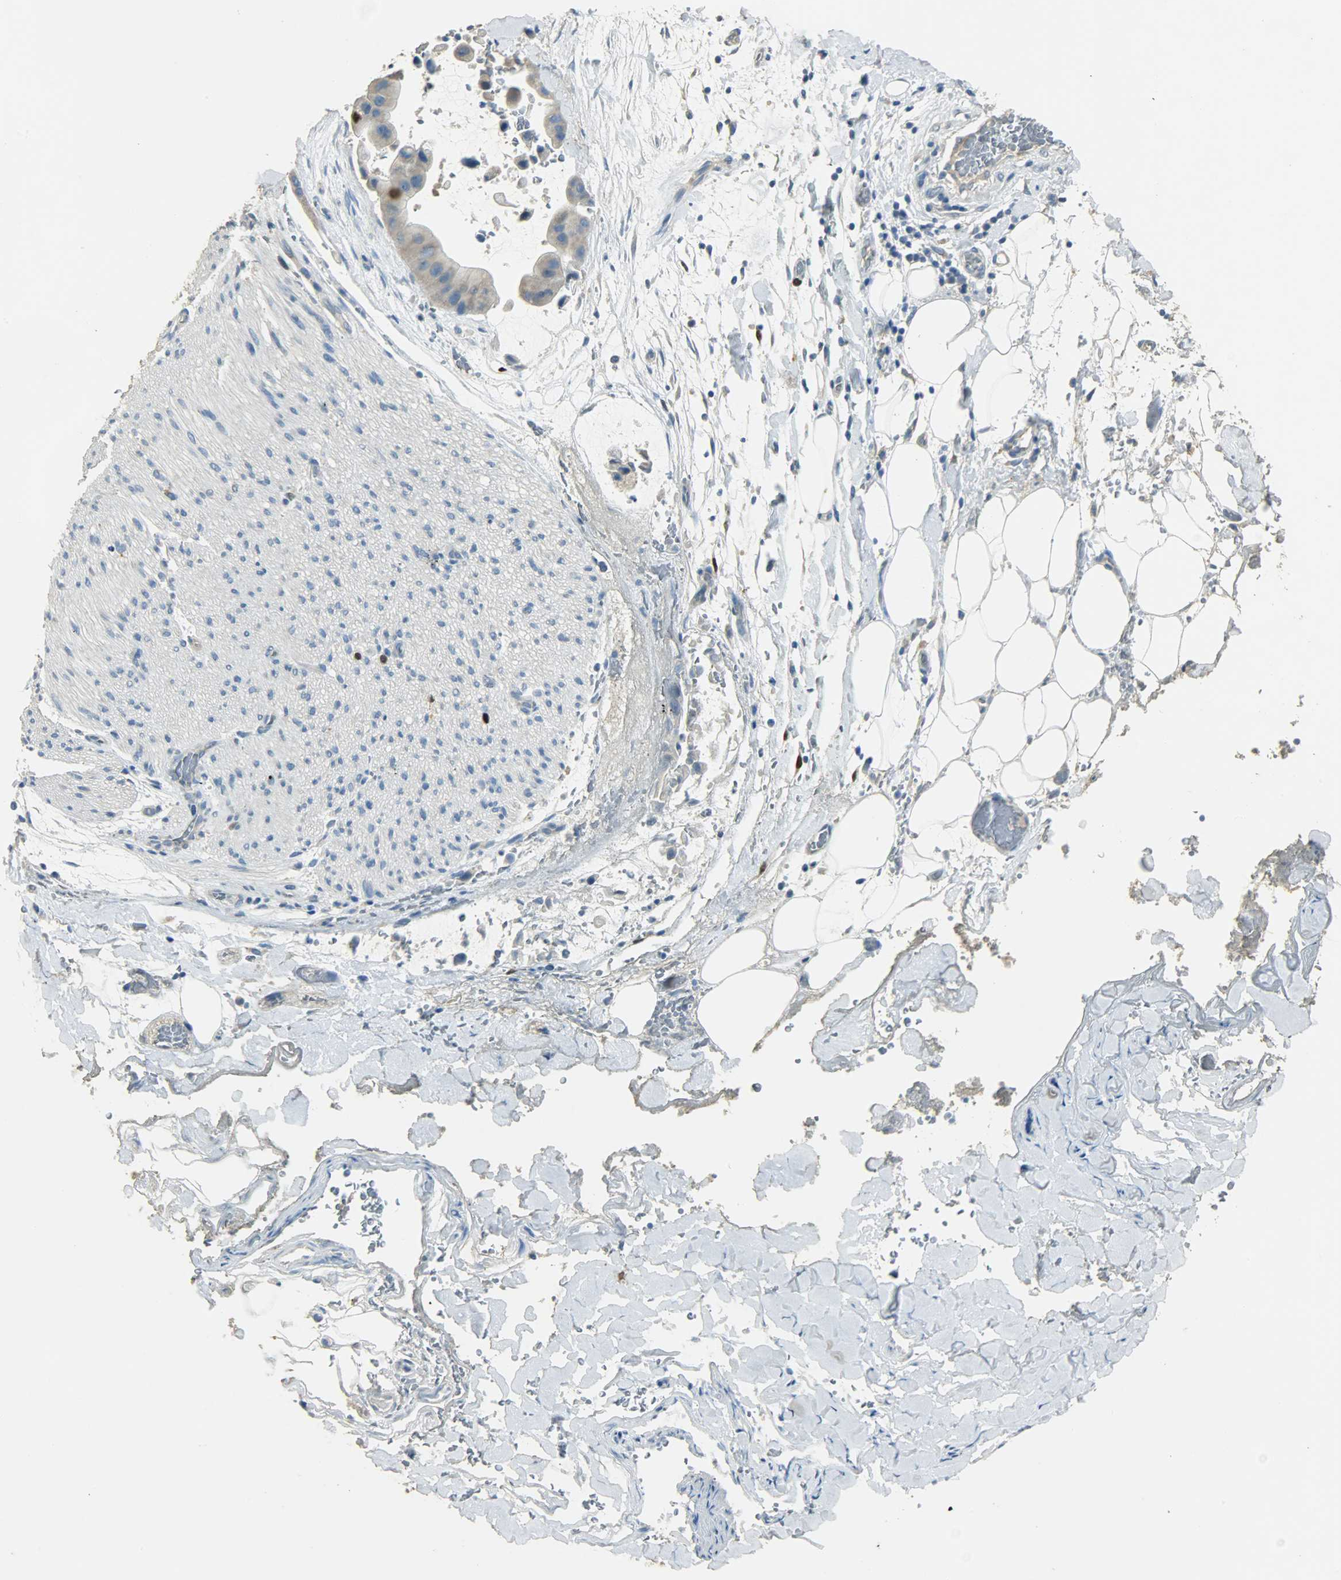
{"staining": {"intensity": "negative", "quantity": "none", "location": "none"}, "tissue": "adipose tissue", "cell_type": "Adipocytes", "image_type": "normal", "snomed": [{"axis": "morphology", "description": "Normal tissue, NOS"}, {"axis": "morphology", "description": "Cholangiocarcinoma"}, {"axis": "topography", "description": "Liver"}, {"axis": "topography", "description": "Peripheral nerve tissue"}], "caption": "Protein analysis of normal adipose tissue displays no significant staining in adipocytes.", "gene": "TPX2", "patient": {"sex": "male", "age": 50}}